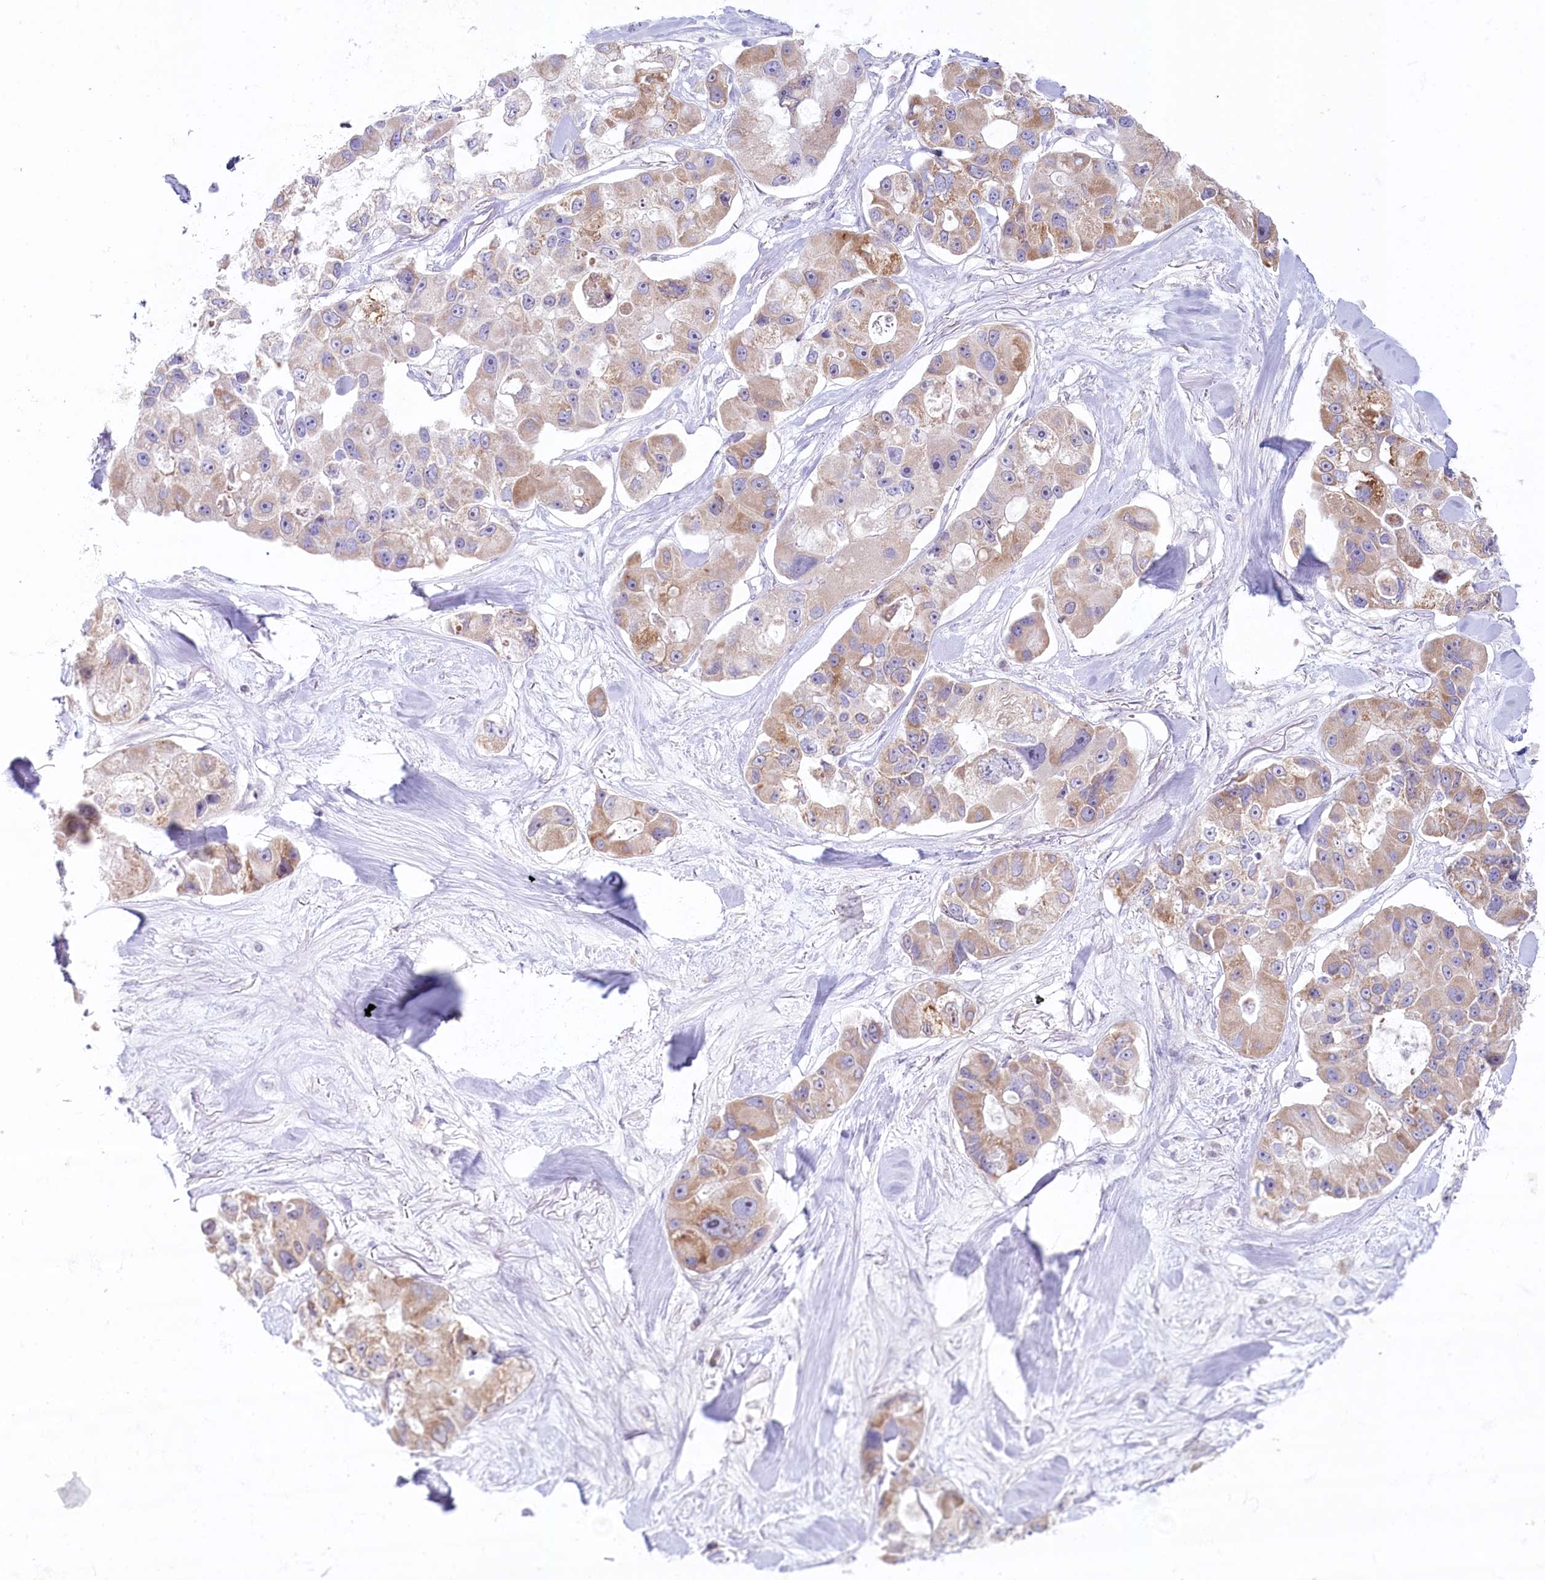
{"staining": {"intensity": "moderate", "quantity": ">75%", "location": "cytoplasmic/membranous"}, "tissue": "lung cancer", "cell_type": "Tumor cells", "image_type": "cancer", "snomed": [{"axis": "morphology", "description": "Adenocarcinoma, NOS"}, {"axis": "topography", "description": "Lung"}], "caption": "DAB immunohistochemical staining of human lung cancer exhibits moderate cytoplasmic/membranous protein positivity in about >75% of tumor cells.", "gene": "PSAPL1", "patient": {"sex": "female", "age": 54}}